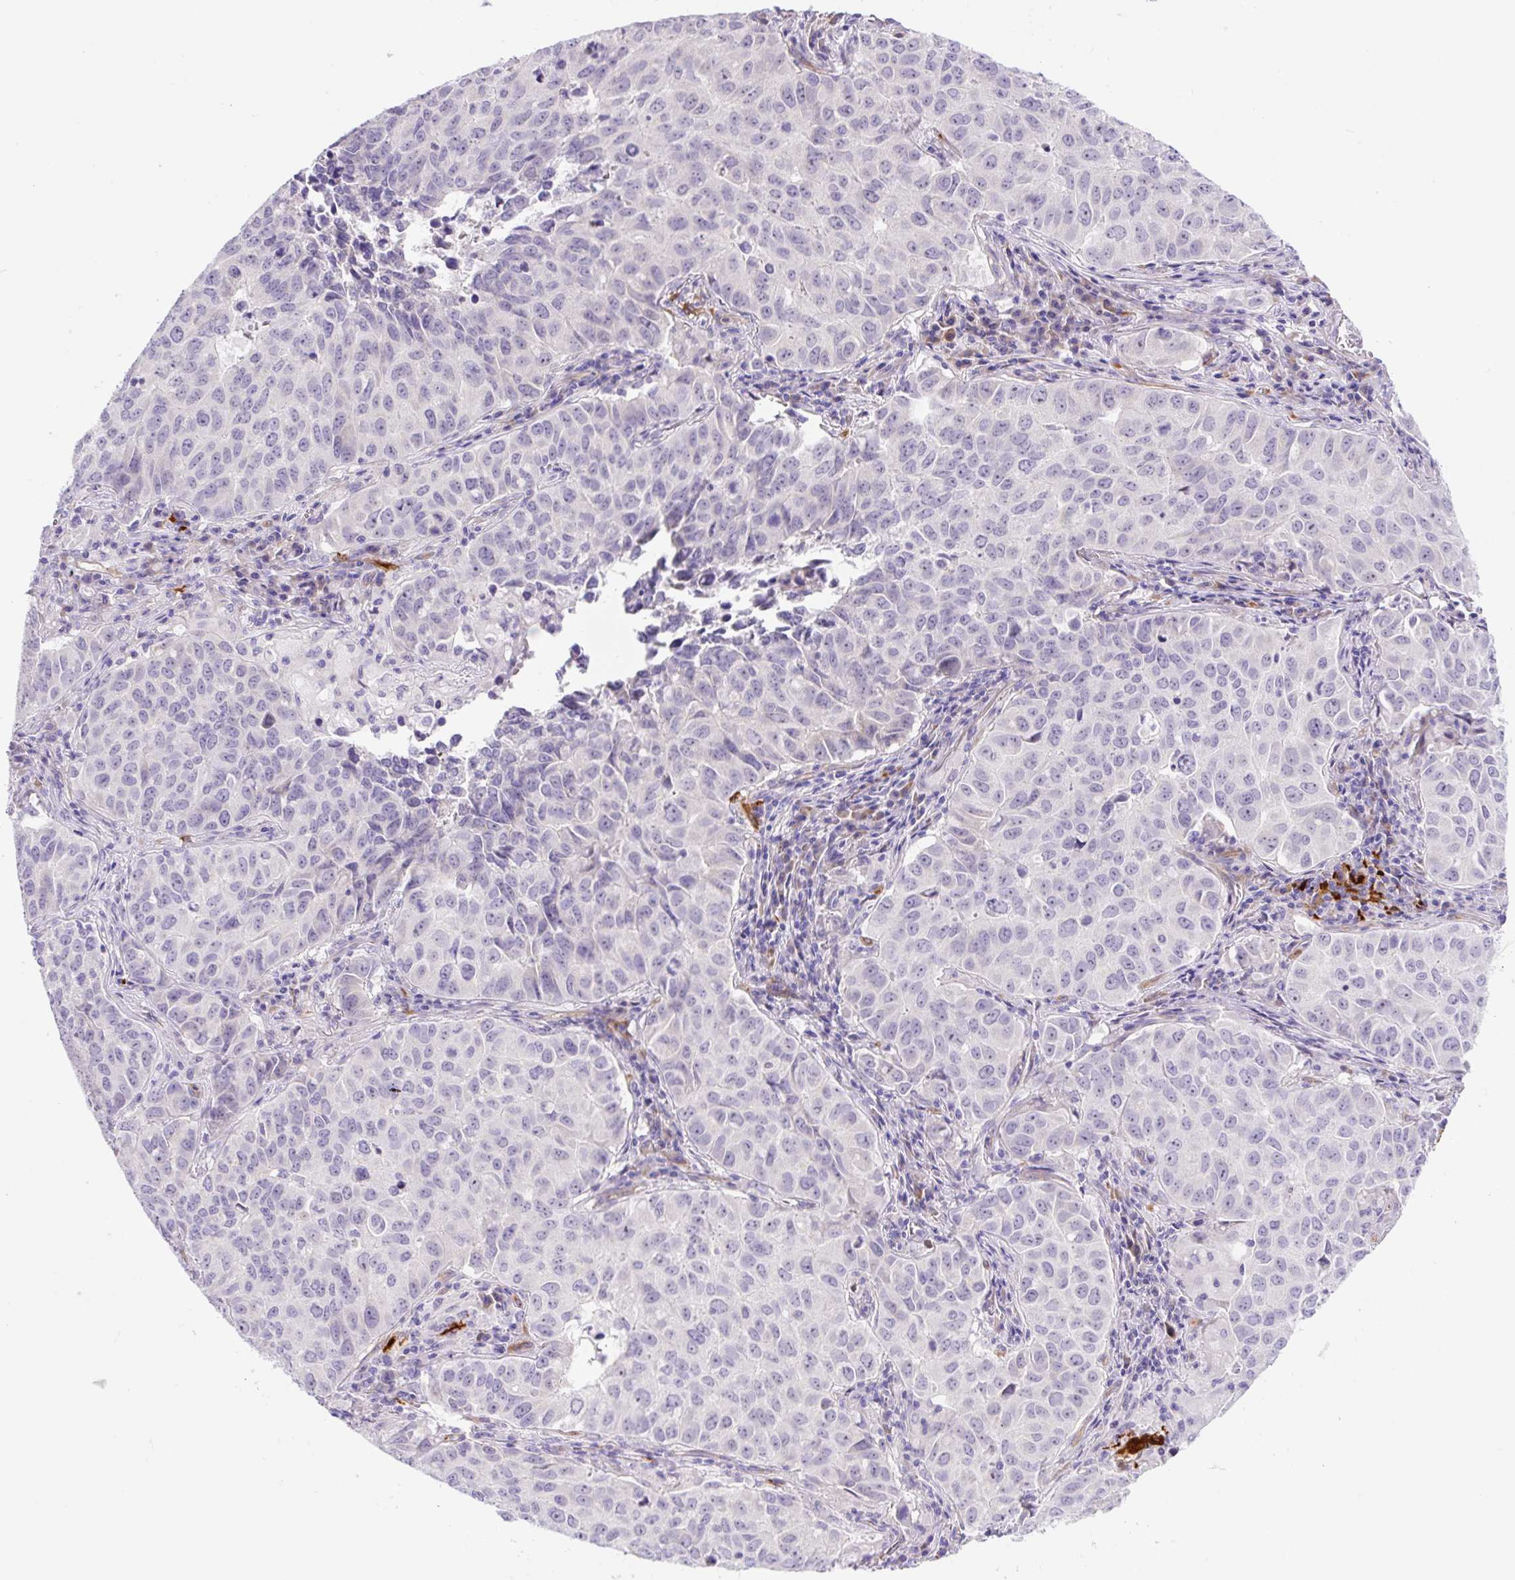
{"staining": {"intensity": "negative", "quantity": "none", "location": "none"}, "tissue": "lung cancer", "cell_type": "Tumor cells", "image_type": "cancer", "snomed": [{"axis": "morphology", "description": "Adenocarcinoma, NOS"}, {"axis": "topography", "description": "Lung"}], "caption": "Human adenocarcinoma (lung) stained for a protein using immunohistochemistry (IHC) reveals no expression in tumor cells.", "gene": "ASB4", "patient": {"sex": "female", "age": 50}}